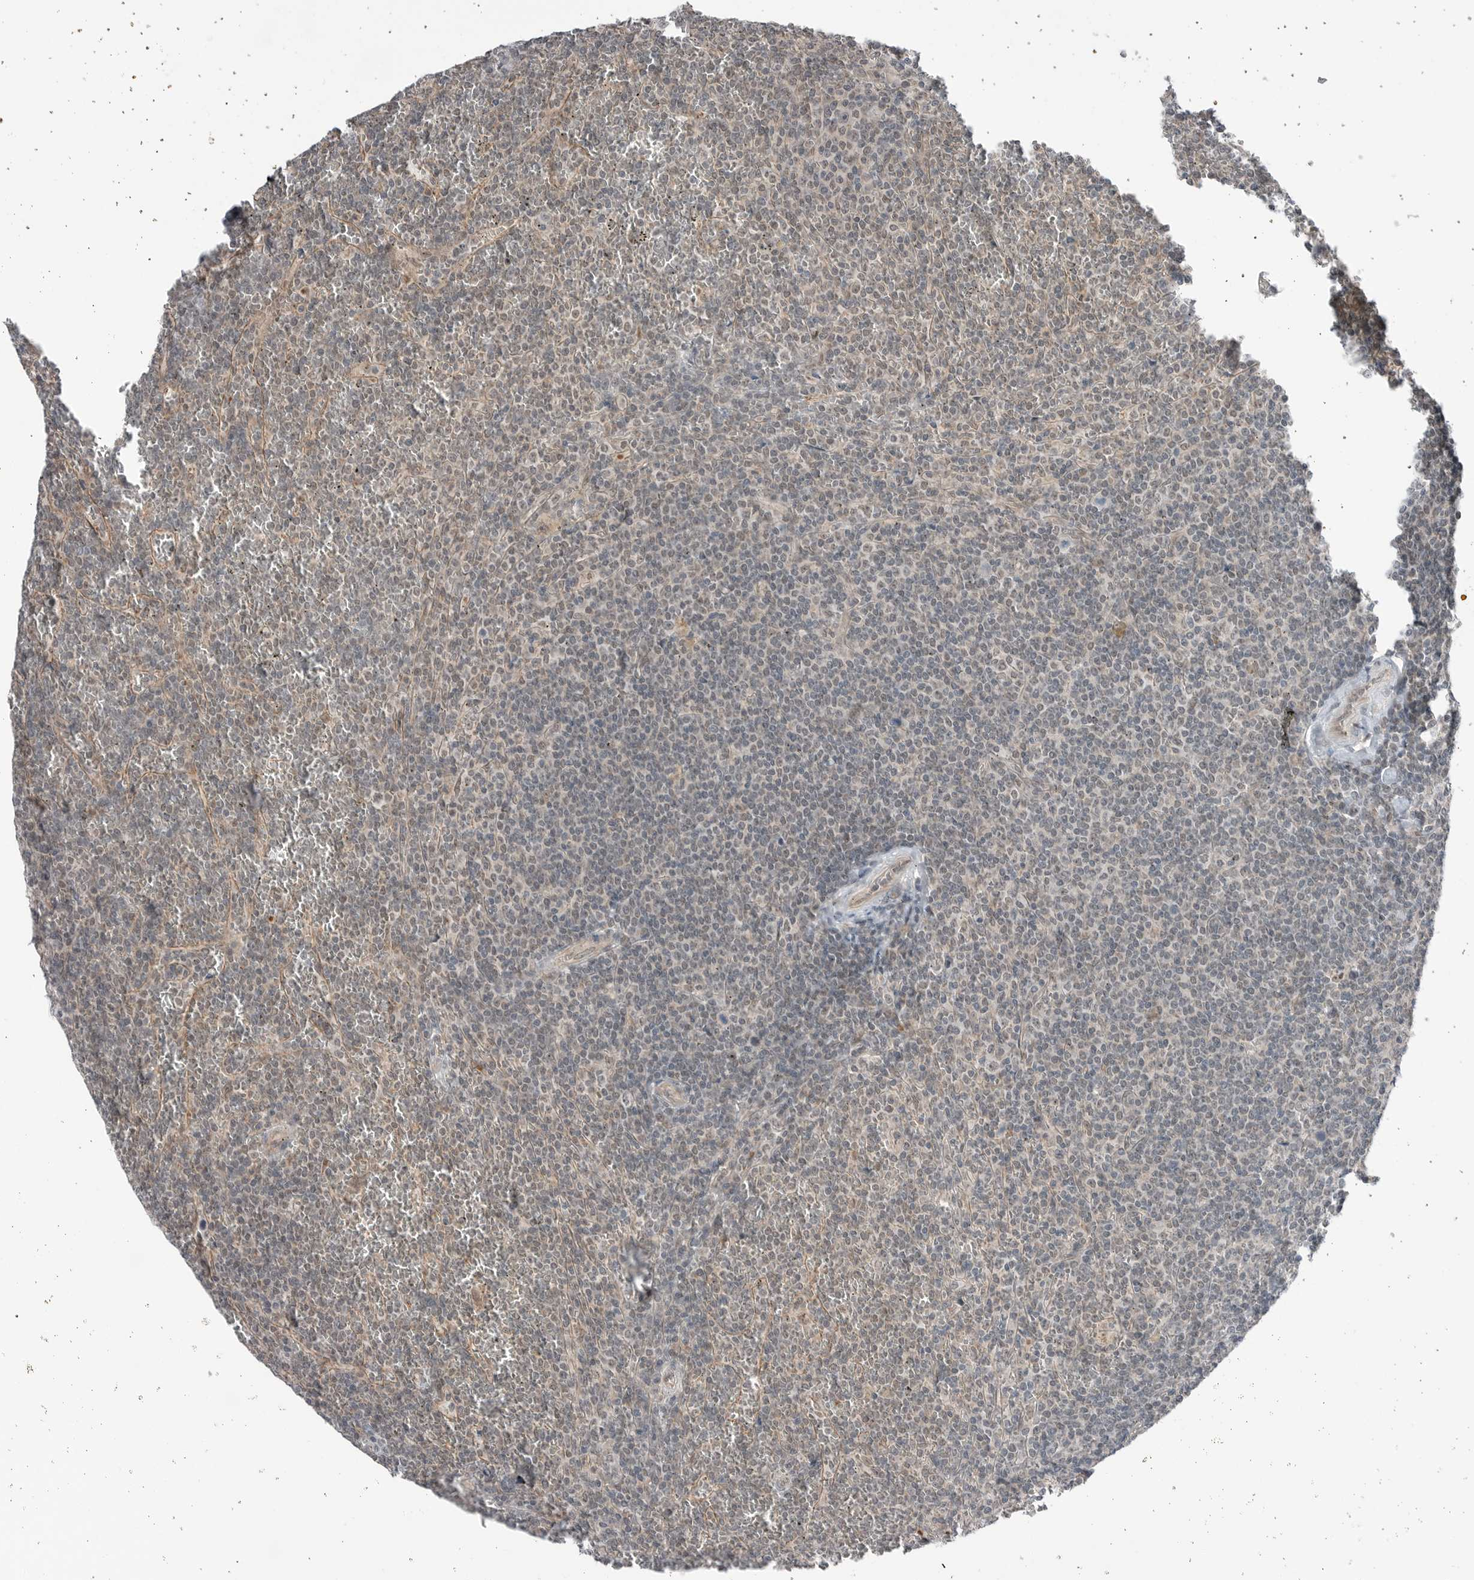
{"staining": {"intensity": "weak", "quantity": "<25%", "location": "nuclear"}, "tissue": "lymphoma", "cell_type": "Tumor cells", "image_type": "cancer", "snomed": [{"axis": "morphology", "description": "Malignant lymphoma, non-Hodgkin's type, Low grade"}, {"axis": "topography", "description": "Spleen"}], "caption": "An image of human malignant lymphoma, non-Hodgkin's type (low-grade) is negative for staining in tumor cells. (DAB IHC with hematoxylin counter stain).", "gene": "NTAQ1", "patient": {"sex": "female", "age": 19}}